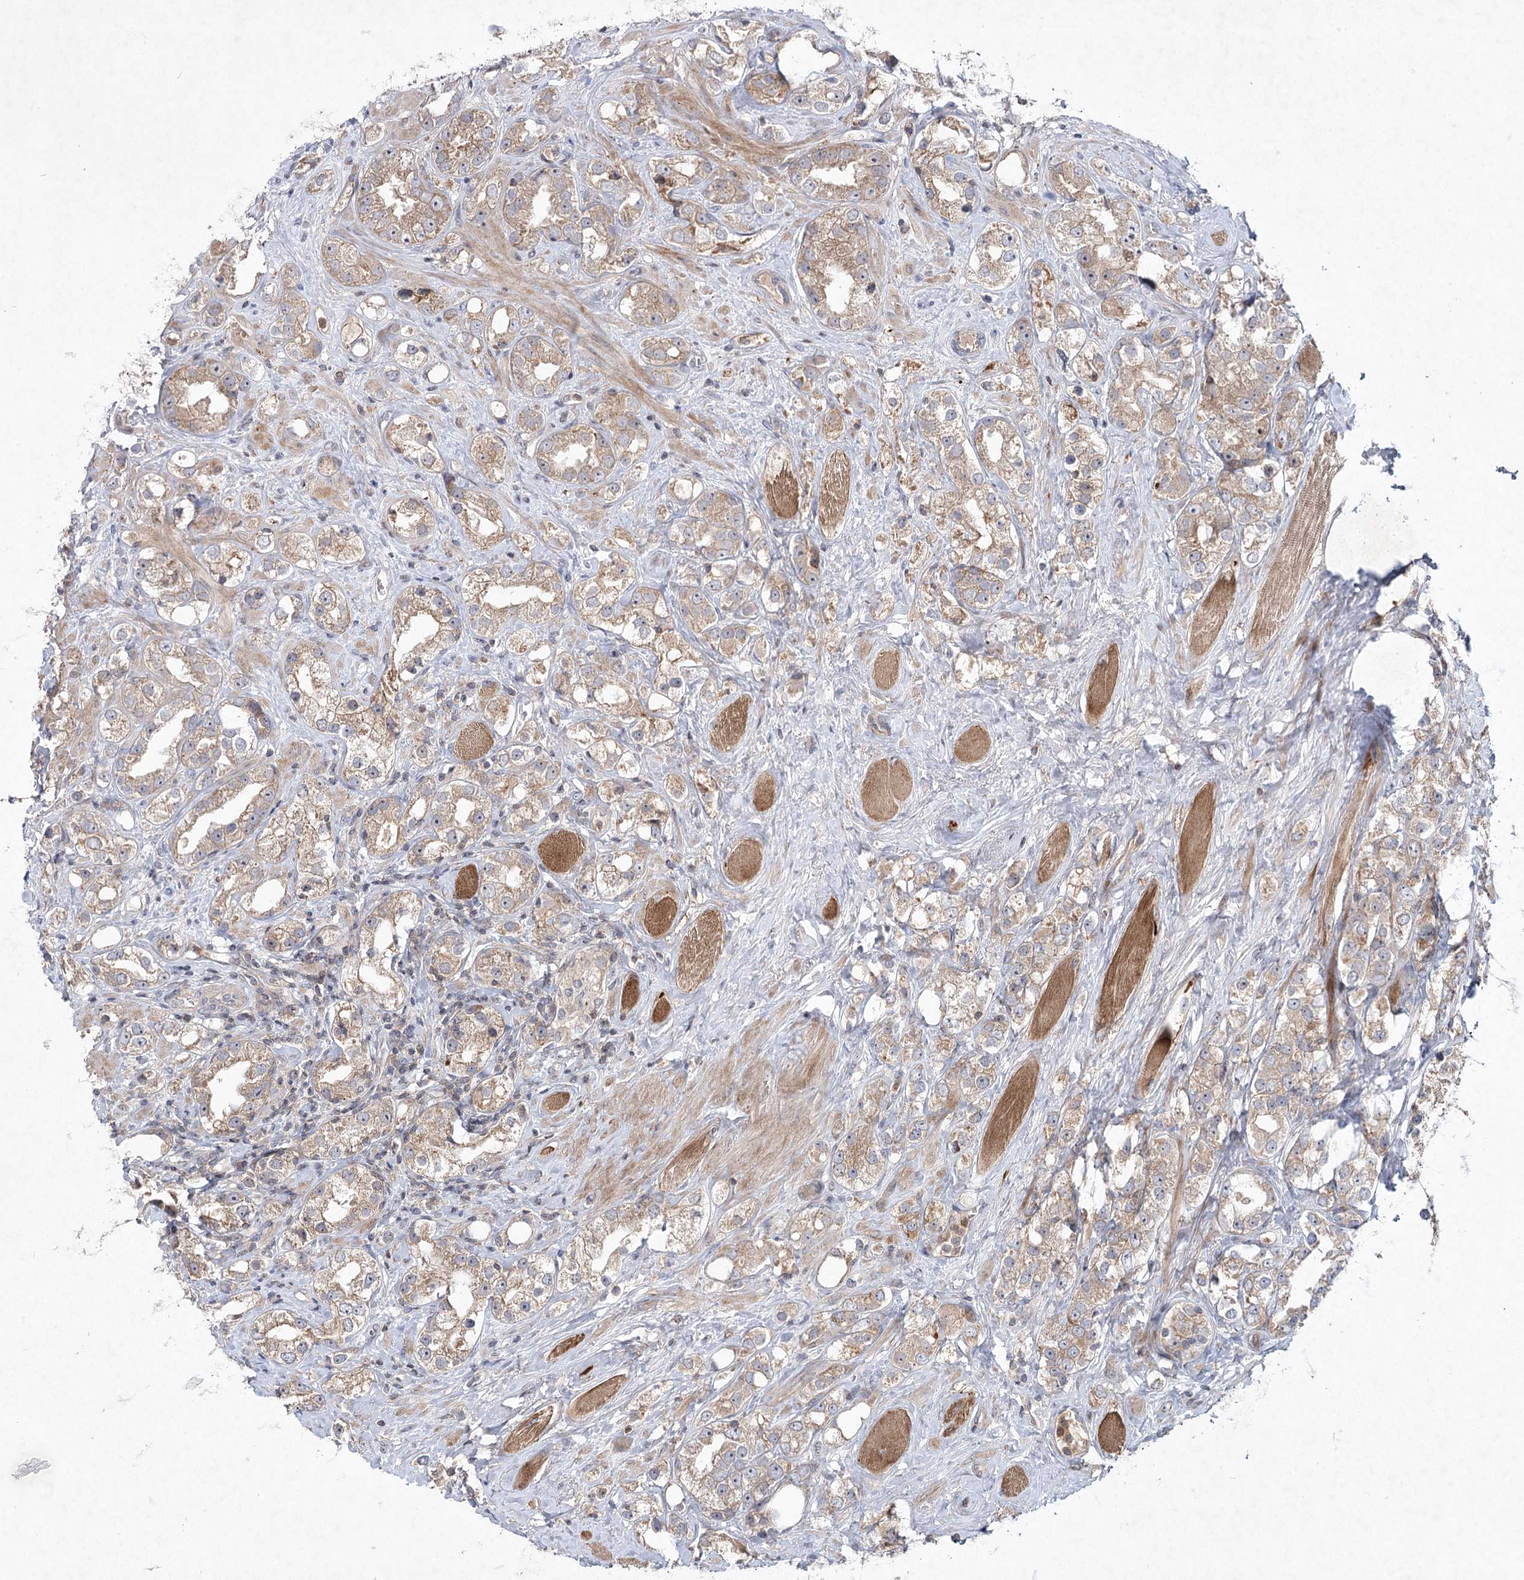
{"staining": {"intensity": "weak", "quantity": ">75%", "location": "cytoplasmic/membranous"}, "tissue": "prostate cancer", "cell_type": "Tumor cells", "image_type": "cancer", "snomed": [{"axis": "morphology", "description": "Adenocarcinoma, NOS"}, {"axis": "topography", "description": "Prostate"}], "caption": "Immunohistochemistry image of neoplastic tissue: adenocarcinoma (prostate) stained using immunohistochemistry (IHC) exhibits low levels of weak protein expression localized specifically in the cytoplasmic/membranous of tumor cells, appearing as a cytoplasmic/membranous brown color.", "gene": "MAP3K13", "patient": {"sex": "male", "age": 79}}